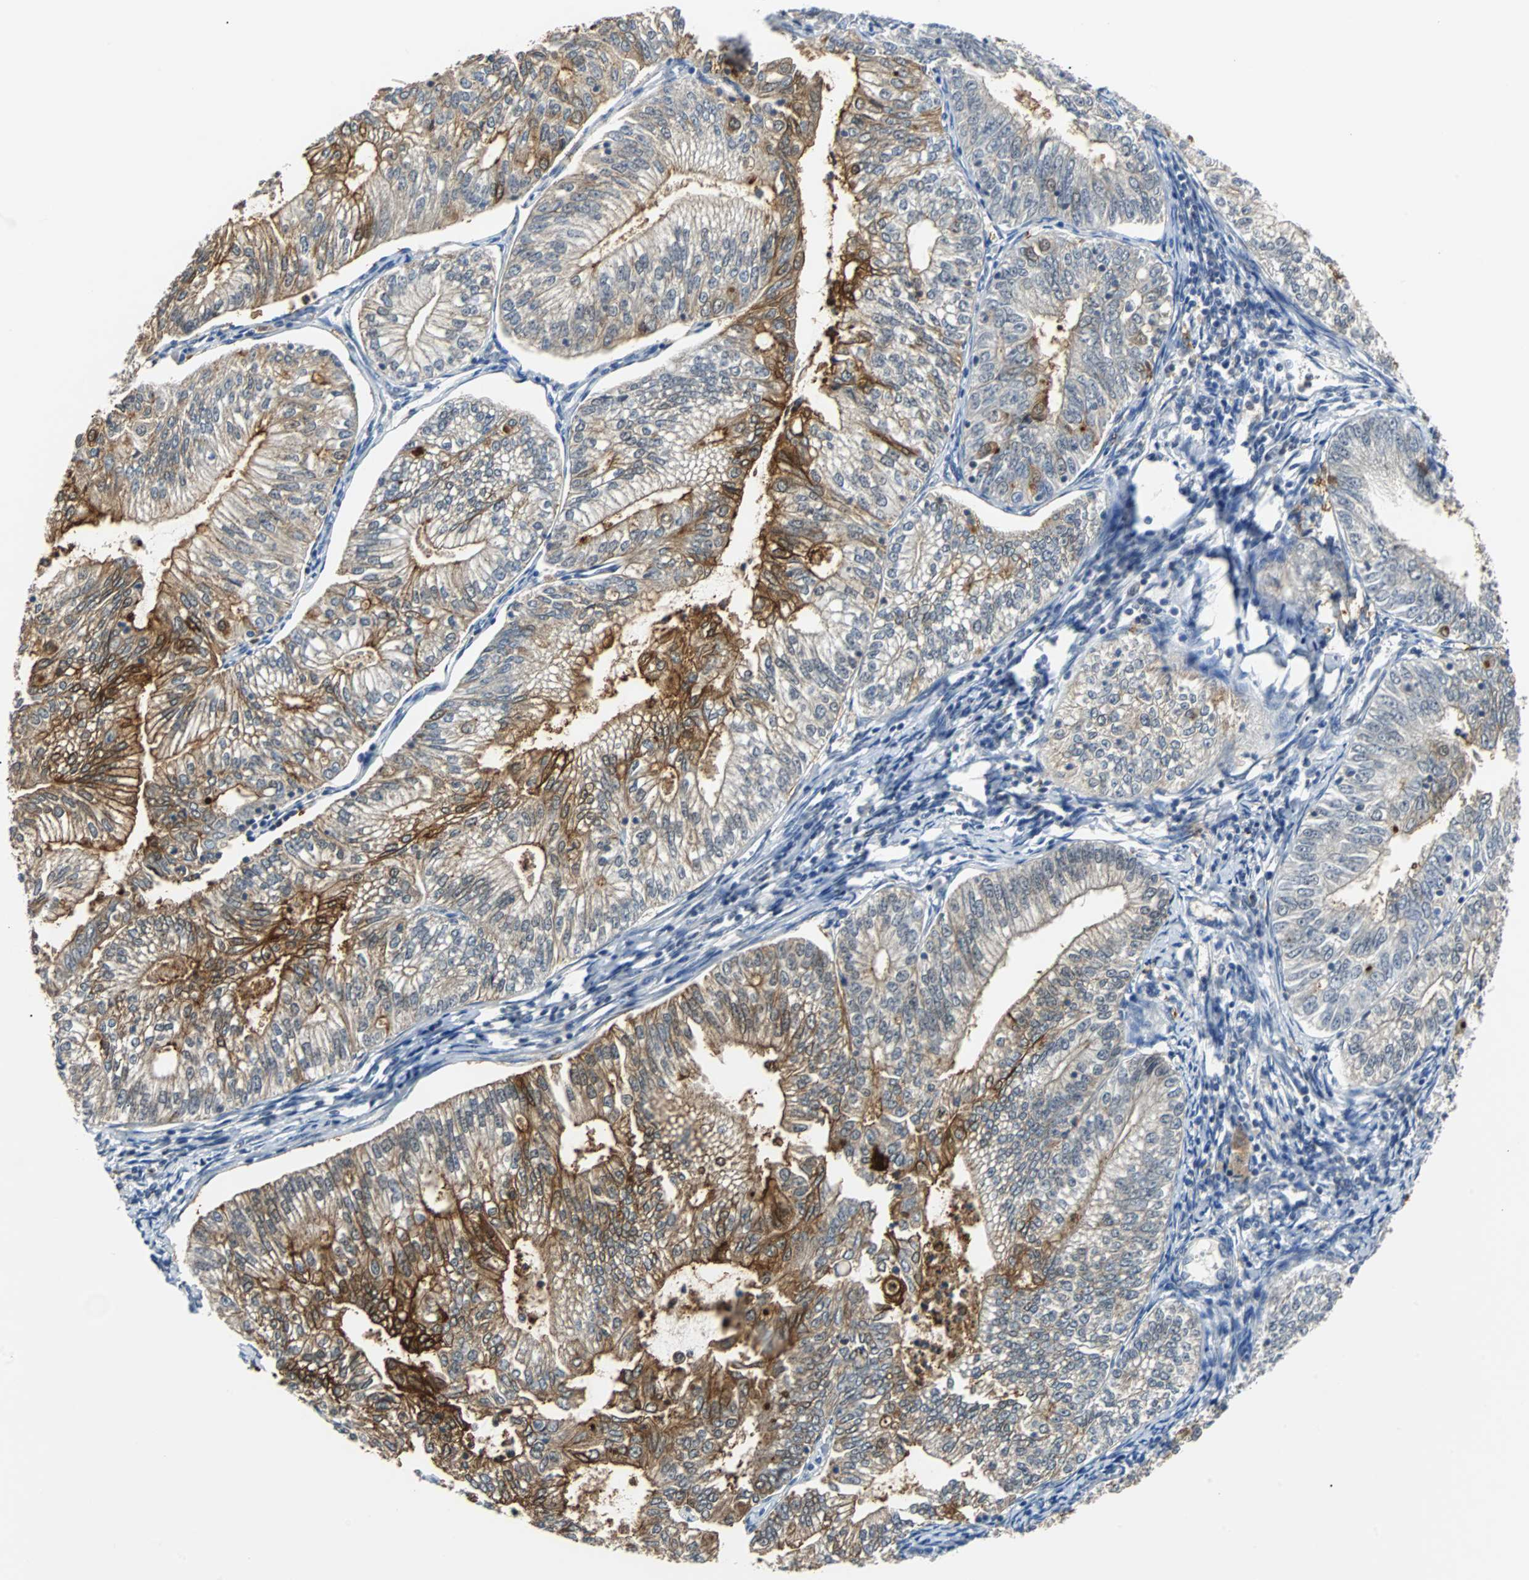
{"staining": {"intensity": "strong", "quantity": "25%-75%", "location": "cytoplasmic/membranous"}, "tissue": "endometrial cancer", "cell_type": "Tumor cells", "image_type": "cancer", "snomed": [{"axis": "morphology", "description": "Adenocarcinoma, NOS"}, {"axis": "topography", "description": "Endometrium"}], "caption": "Immunohistochemical staining of endometrial cancer reveals high levels of strong cytoplasmic/membranous positivity in about 25%-75% of tumor cells. (Brightfield microscopy of DAB IHC at high magnification).", "gene": "SIRT1", "patient": {"sex": "female", "age": 69}}